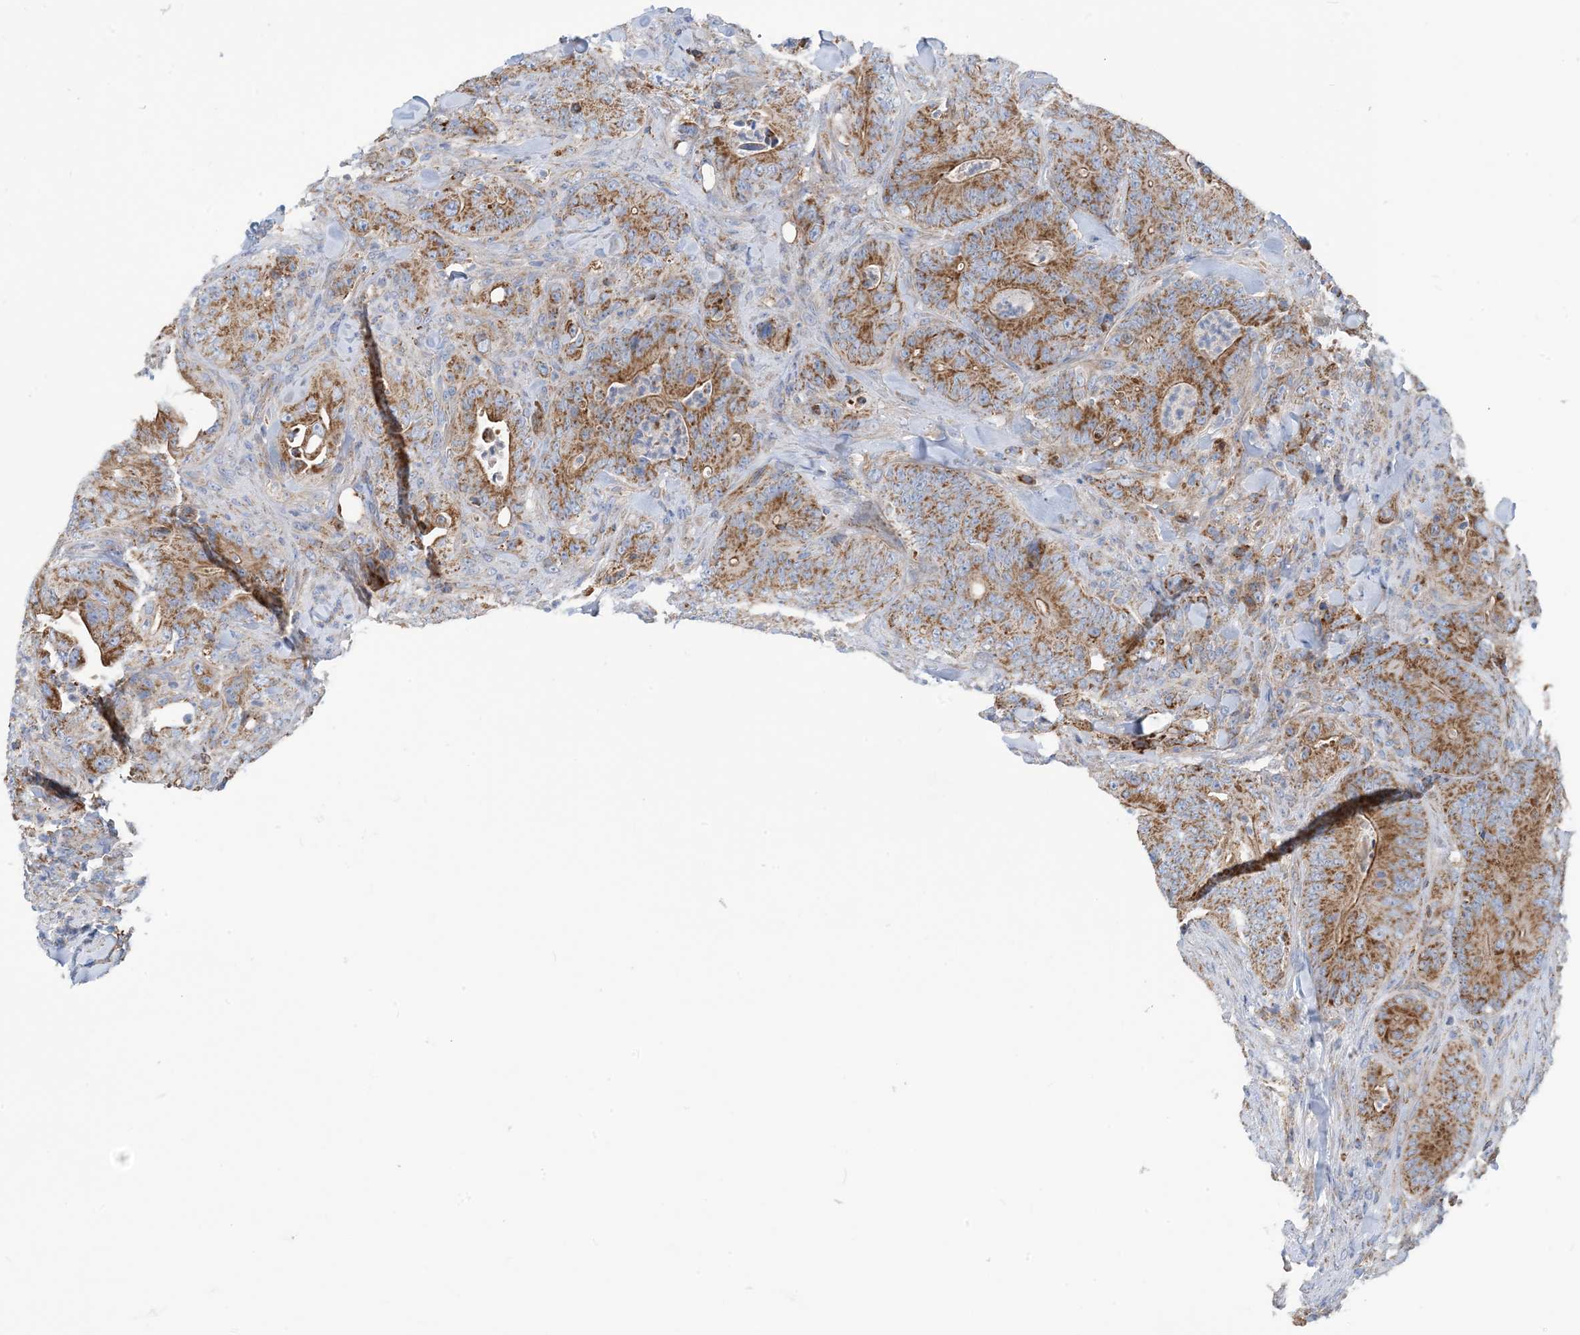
{"staining": {"intensity": "strong", "quantity": ">75%", "location": "cytoplasmic/membranous"}, "tissue": "colorectal cancer", "cell_type": "Tumor cells", "image_type": "cancer", "snomed": [{"axis": "morphology", "description": "Normal tissue, NOS"}, {"axis": "topography", "description": "Colon"}], "caption": "Immunohistochemistry (IHC) histopathology image of neoplastic tissue: colorectal cancer stained using immunohistochemistry displays high levels of strong protein expression localized specifically in the cytoplasmic/membranous of tumor cells, appearing as a cytoplasmic/membranous brown color.", "gene": "PHOSPHO2", "patient": {"sex": "female", "age": 82}}